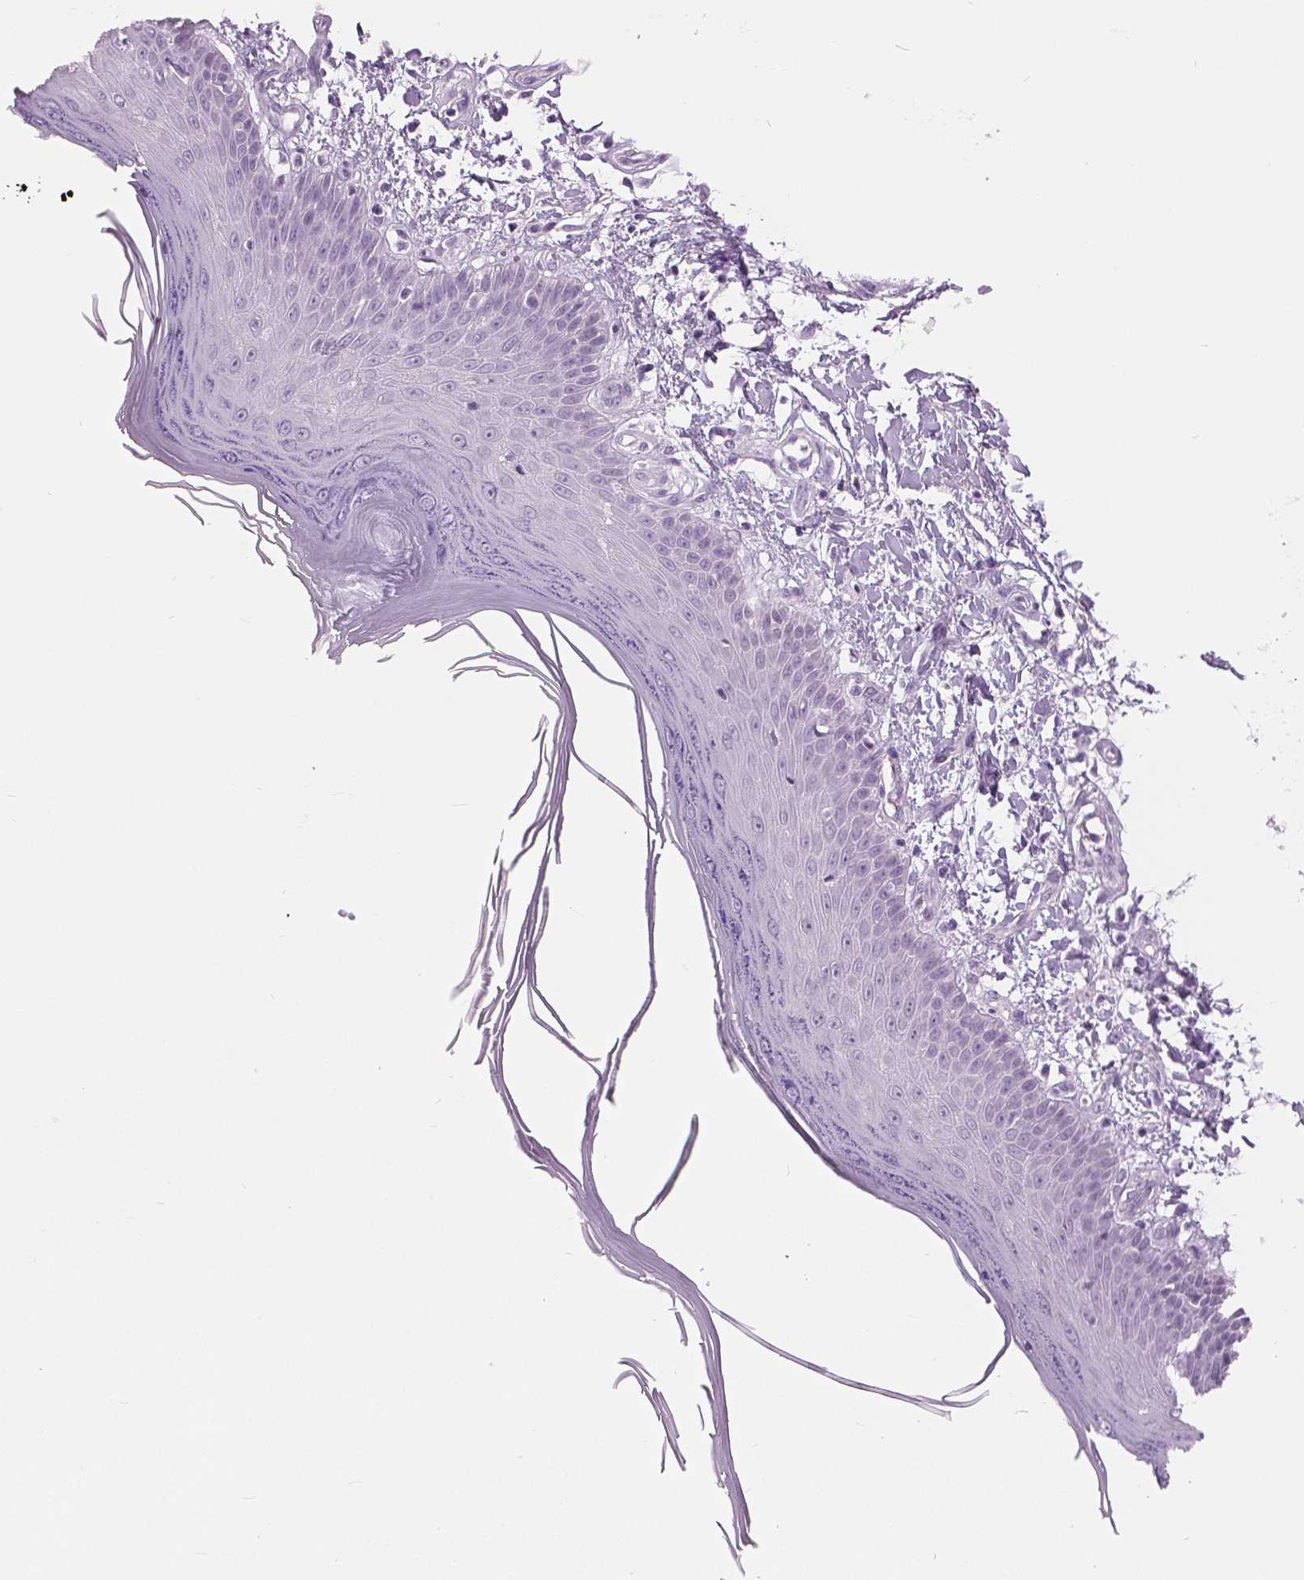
{"staining": {"intensity": "negative", "quantity": "none", "location": "none"}, "tissue": "skin", "cell_type": "Fibroblasts", "image_type": "normal", "snomed": [{"axis": "morphology", "description": "Normal tissue, NOS"}, {"axis": "topography", "description": "Skin"}], "caption": "Photomicrograph shows no significant protein positivity in fibroblasts of benign skin.", "gene": "SFTPD", "patient": {"sex": "female", "age": 62}}